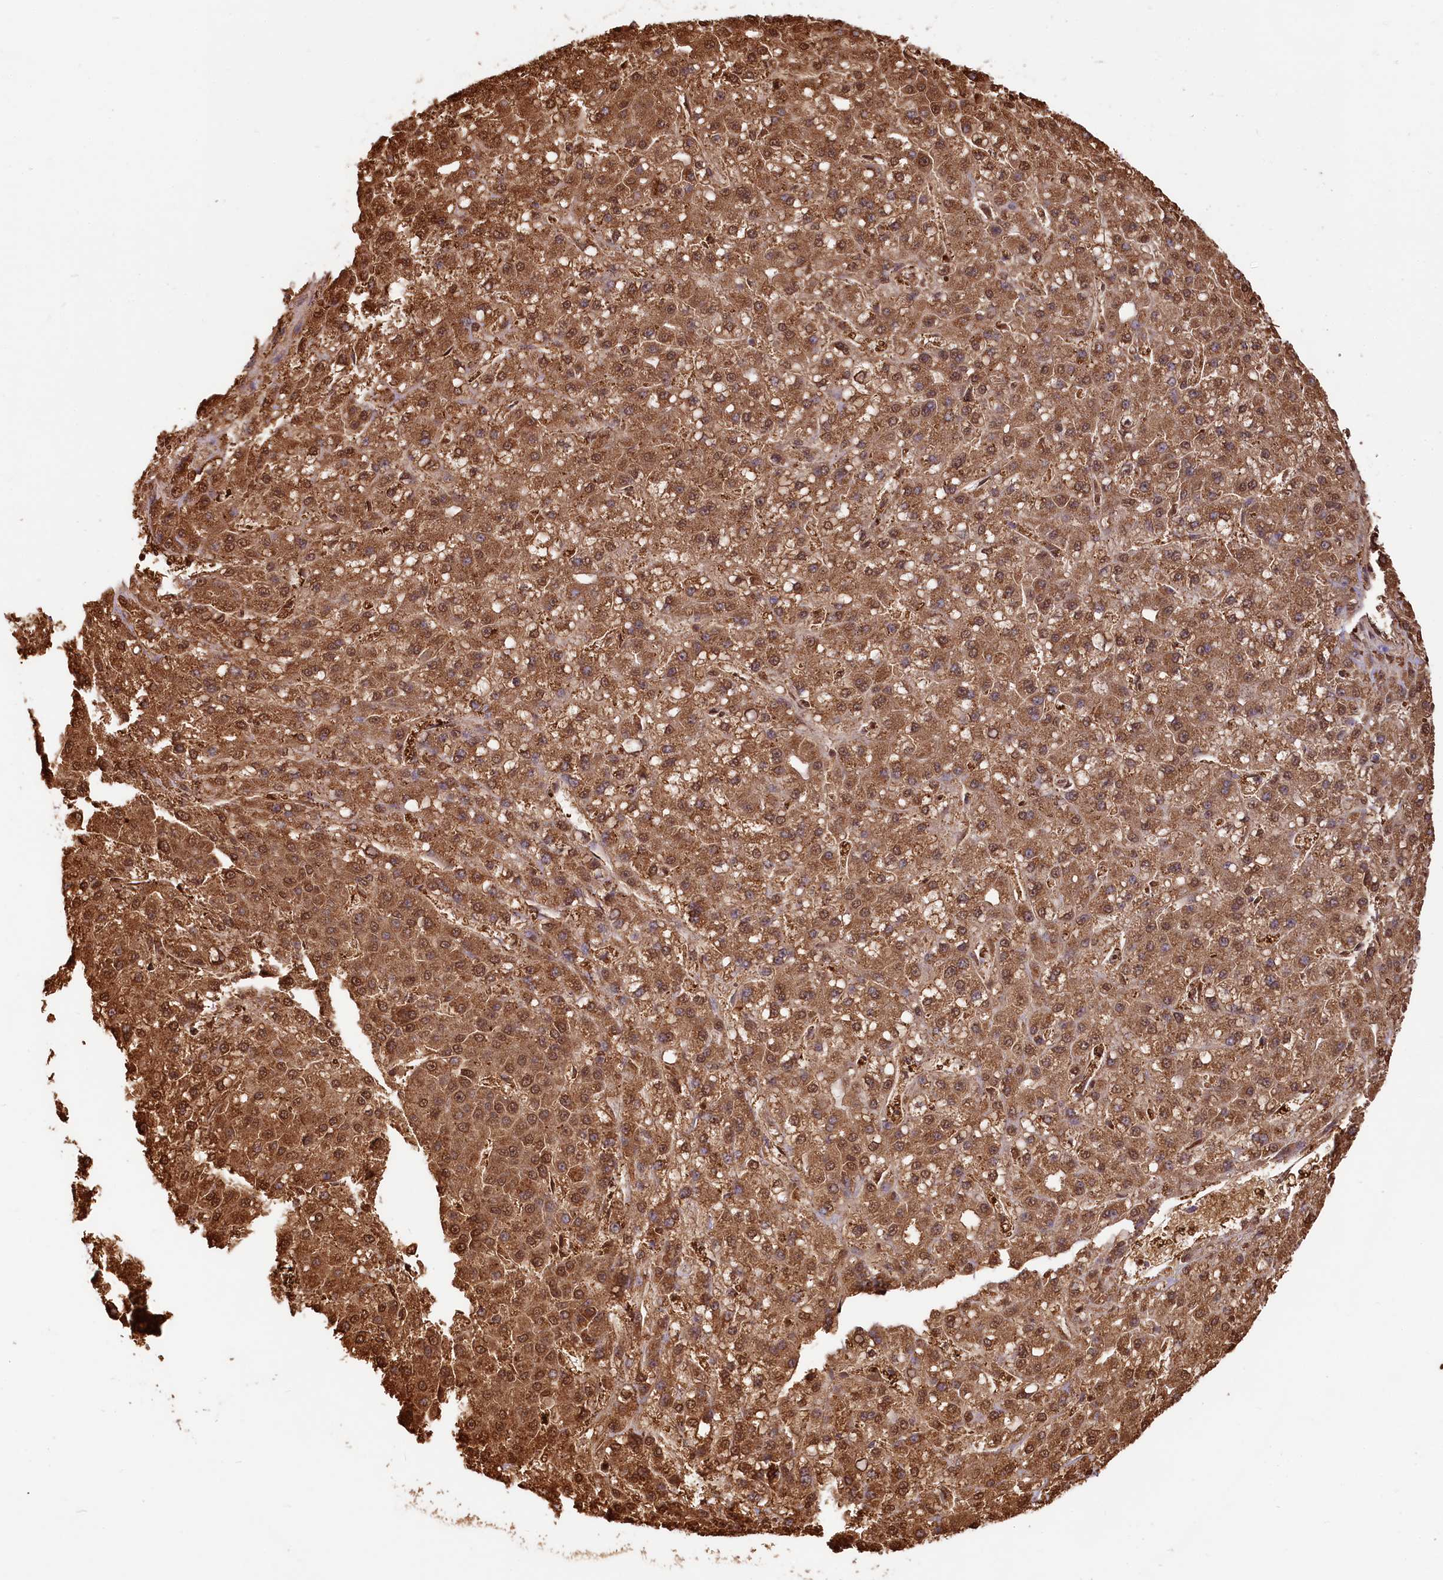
{"staining": {"intensity": "moderate", "quantity": ">75%", "location": "cytoplasmic/membranous,nuclear"}, "tissue": "liver cancer", "cell_type": "Tumor cells", "image_type": "cancer", "snomed": [{"axis": "morphology", "description": "Carcinoma, Hepatocellular, NOS"}, {"axis": "topography", "description": "Liver"}], "caption": "IHC histopathology image of liver cancer (hepatocellular carcinoma) stained for a protein (brown), which shows medium levels of moderate cytoplasmic/membranous and nuclear expression in about >75% of tumor cells.", "gene": "LMOD3", "patient": {"sex": "male", "age": 67}}